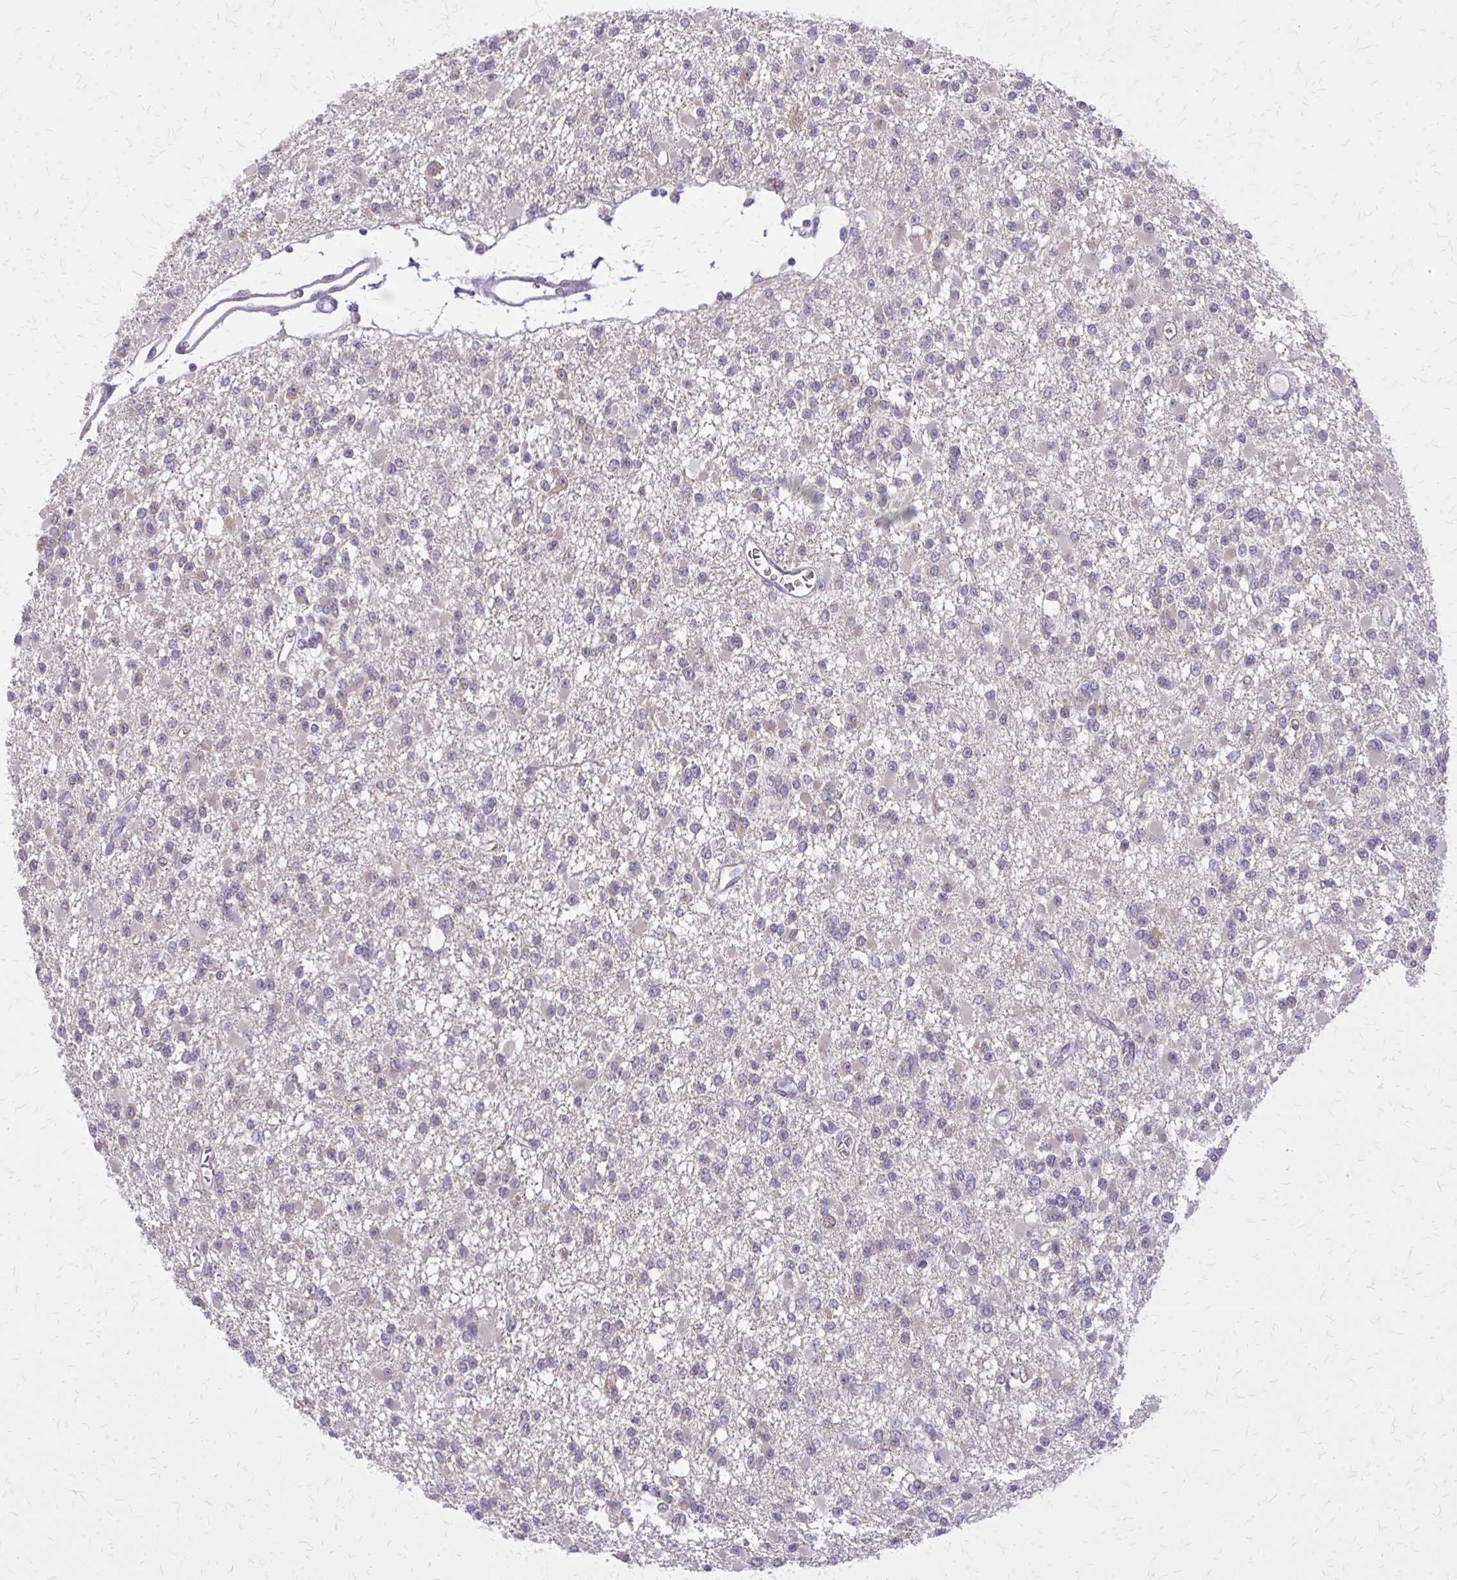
{"staining": {"intensity": "negative", "quantity": "none", "location": "none"}, "tissue": "glioma", "cell_type": "Tumor cells", "image_type": "cancer", "snomed": [{"axis": "morphology", "description": "Glioma, malignant, Low grade"}, {"axis": "topography", "description": "Brain"}], "caption": "DAB immunohistochemical staining of human low-grade glioma (malignant) demonstrates no significant positivity in tumor cells.", "gene": "PLCB1", "patient": {"sex": "female", "age": 22}}